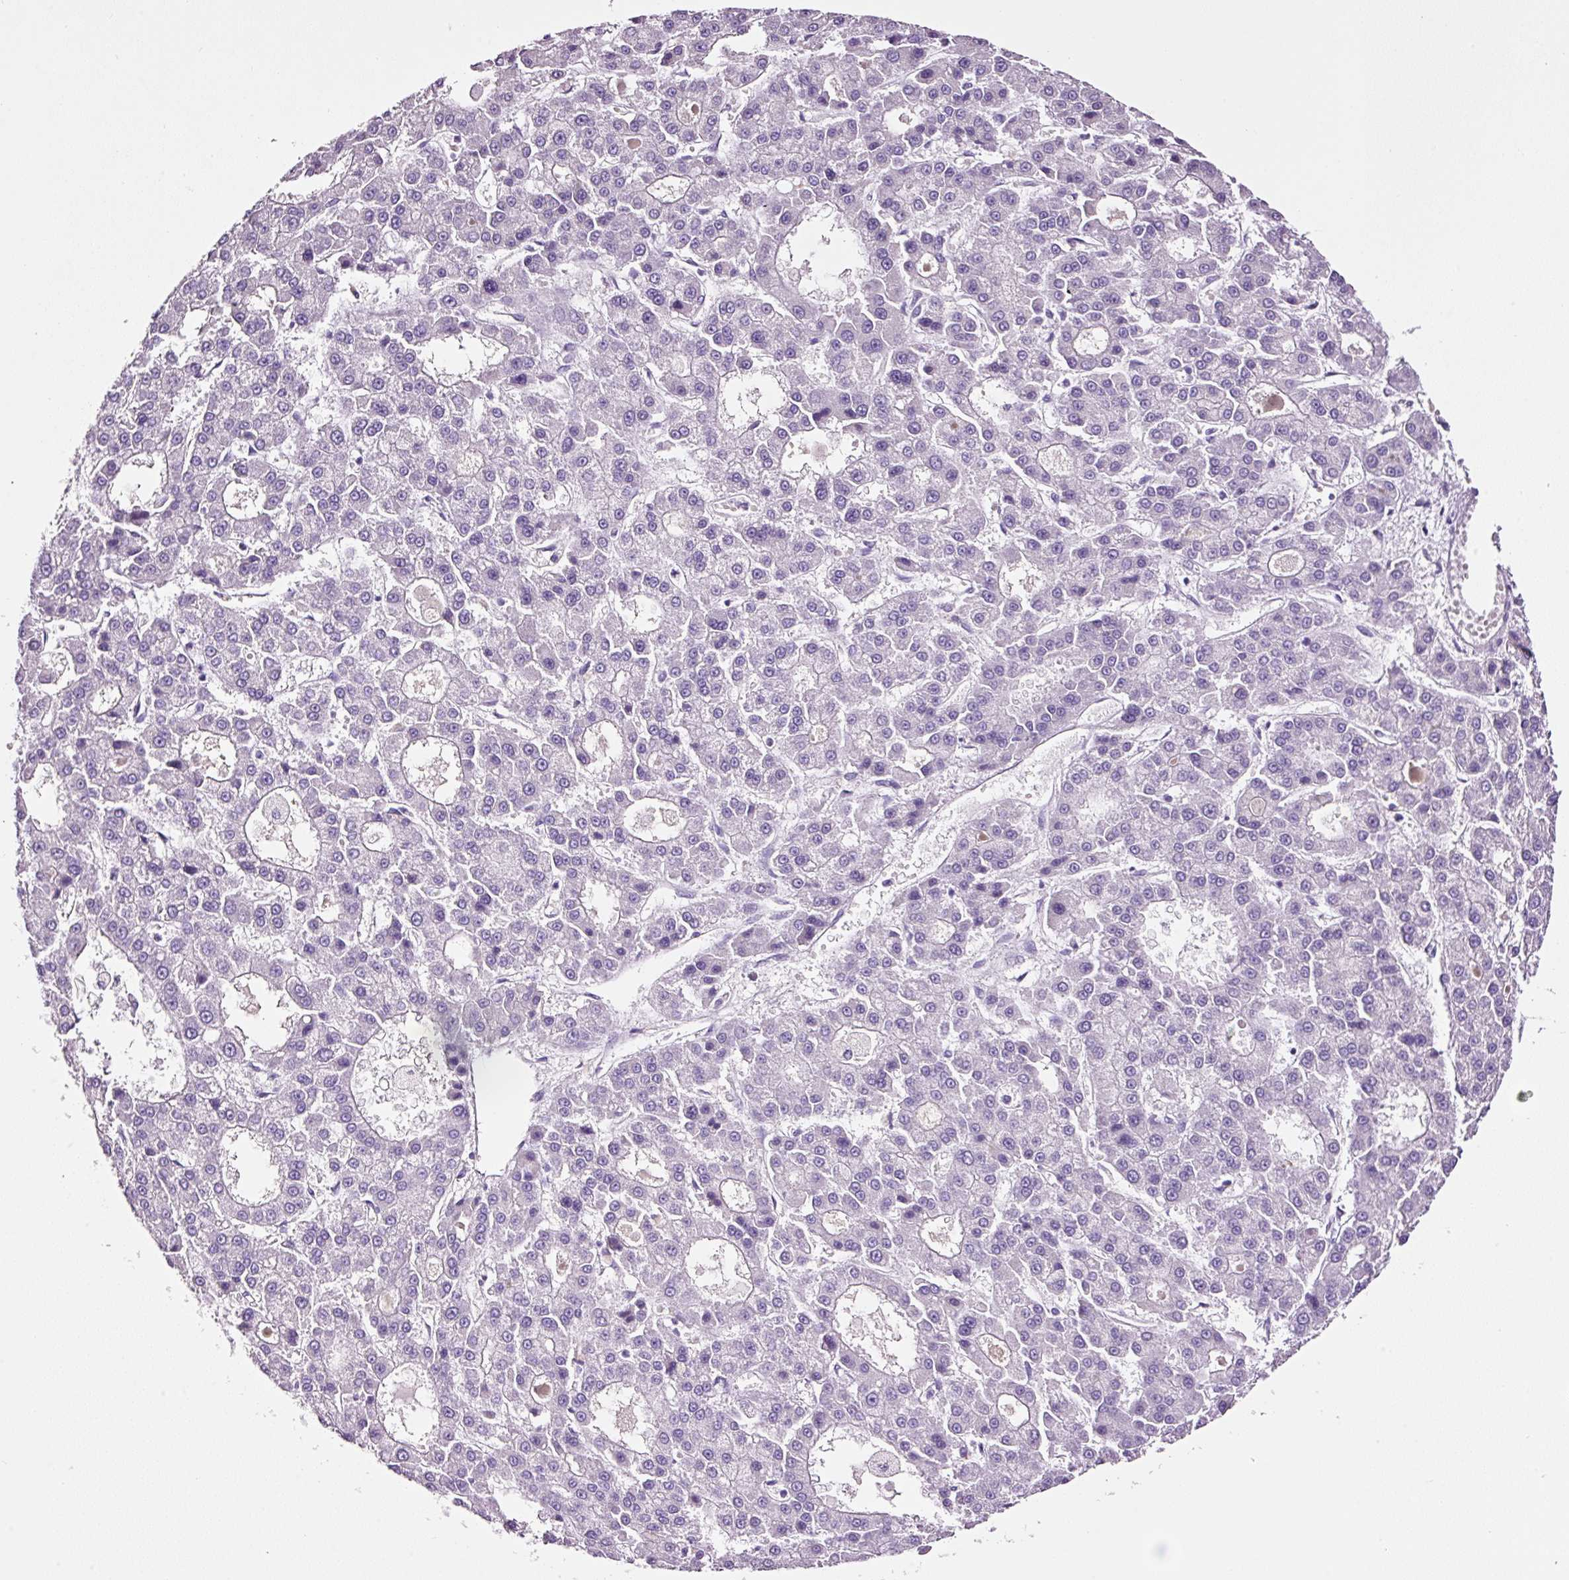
{"staining": {"intensity": "negative", "quantity": "none", "location": "none"}, "tissue": "liver cancer", "cell_type": "Tumor cells", "image_type": "cancer", "snomed": [{"axis": "morphology", "description": "Carcinoma, Hepatocellular, NOS"}, {"axis": "topography", "description": "Liver"}], "caption": "A micrograph of human liver hepatocellular carcinoma is negative for staining in tumor cells.", "gene": "RTF2", "patient": {"sex": "male", "age": 70}}